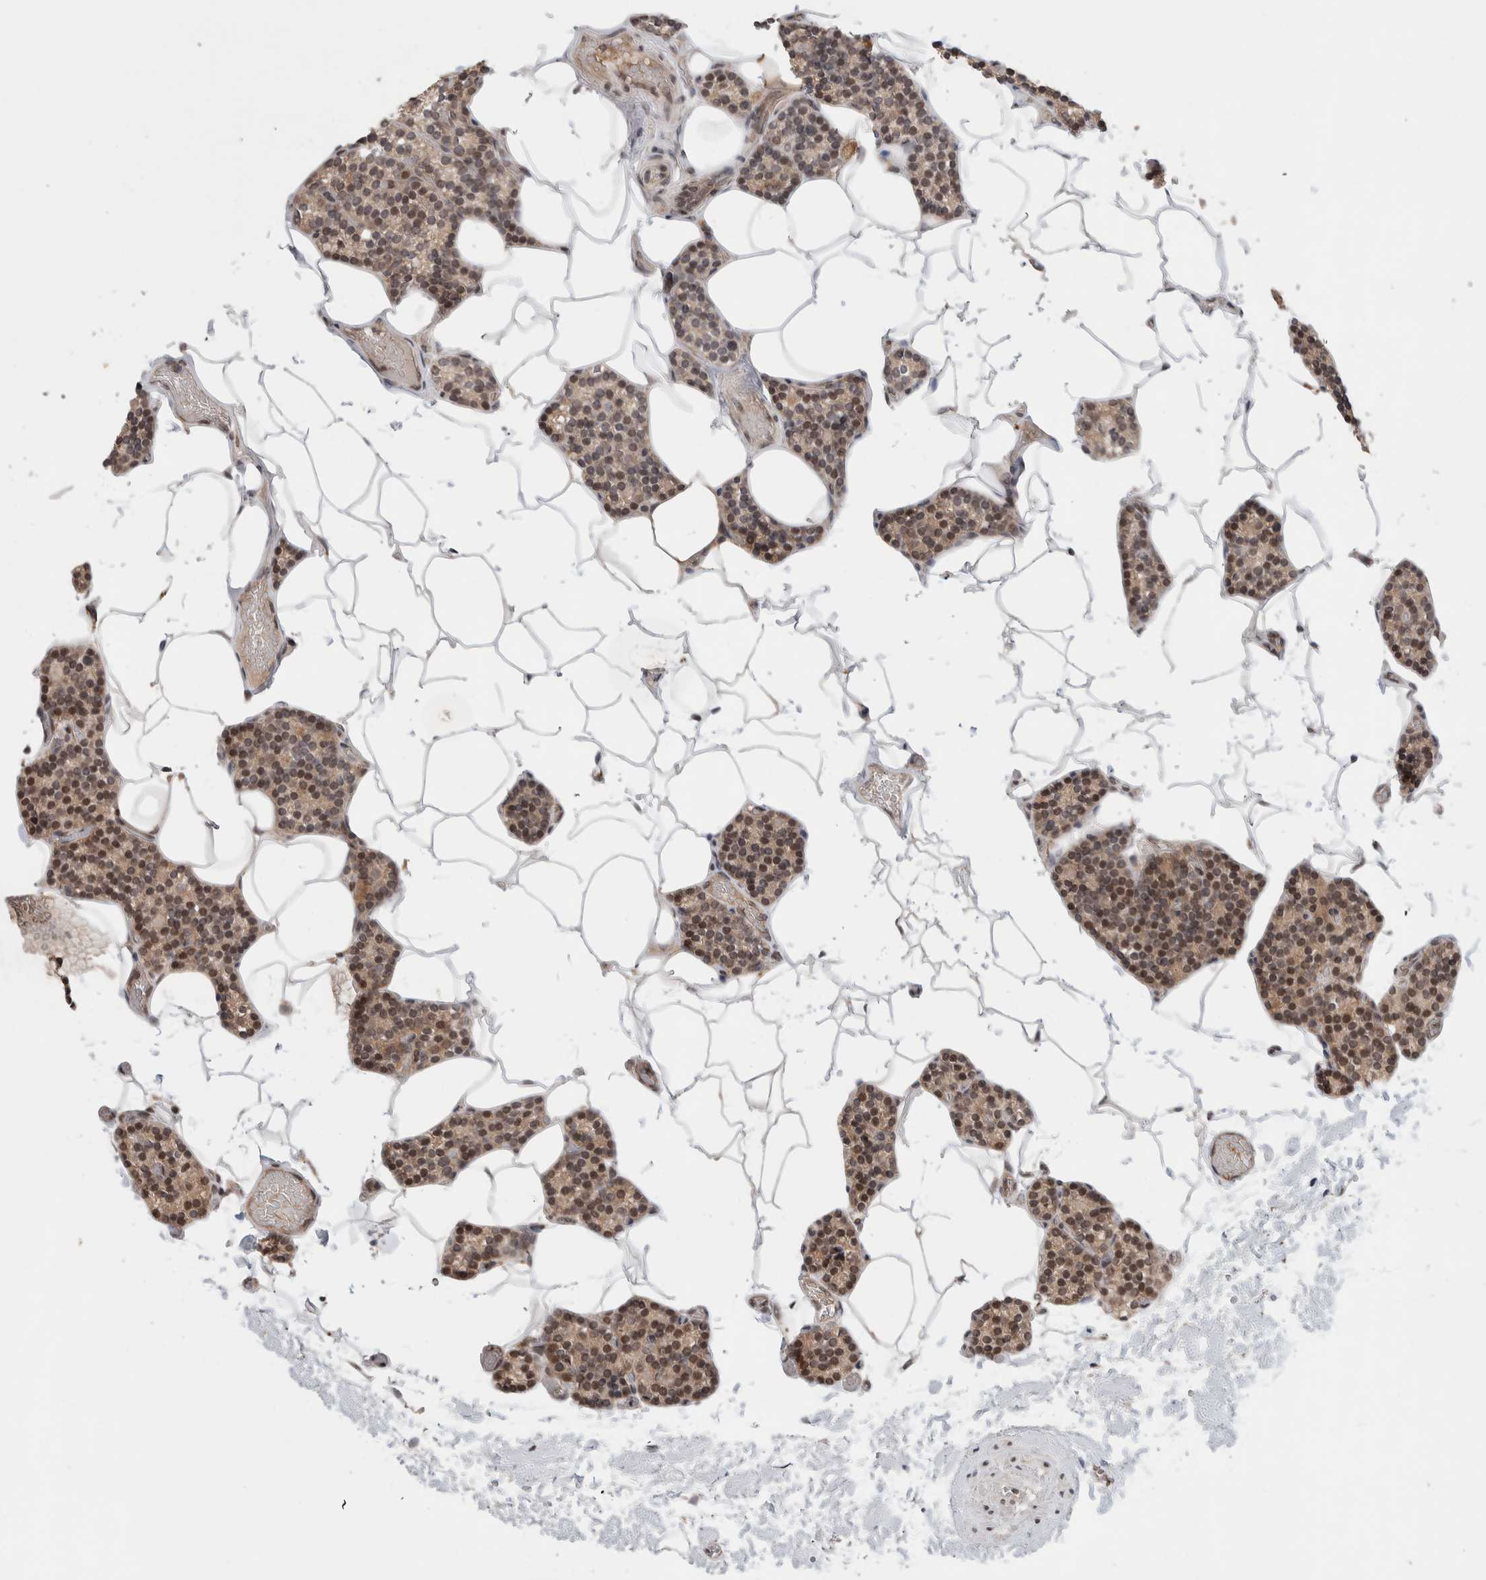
{"staining": {"intensity": "weak", "quantity": ">75%", "location": "cytoplasmic/membranous,nuclear"}, "tissue": "parathyroid gland", "cell_type": "Glandular cells", "image_type": "normal", "snomed": [{"axis": "morphology", "description": "Normal tissue, NOS"}, {"axis": "topography", "description": "Parathyroid gland"}], "caption": "The micrograph demonstrates a brown stain indicating the presence of a protein in the cytoplasmic/membranous,nuclear of glandular cells in parathyroid gland. The protein is stained brown, and the nuclei are stained in blue (DAB IHC with brightfield microscopy, high magnification).", "gene": "KCNK1", "patient": {"sex": "male", "age": 52}}